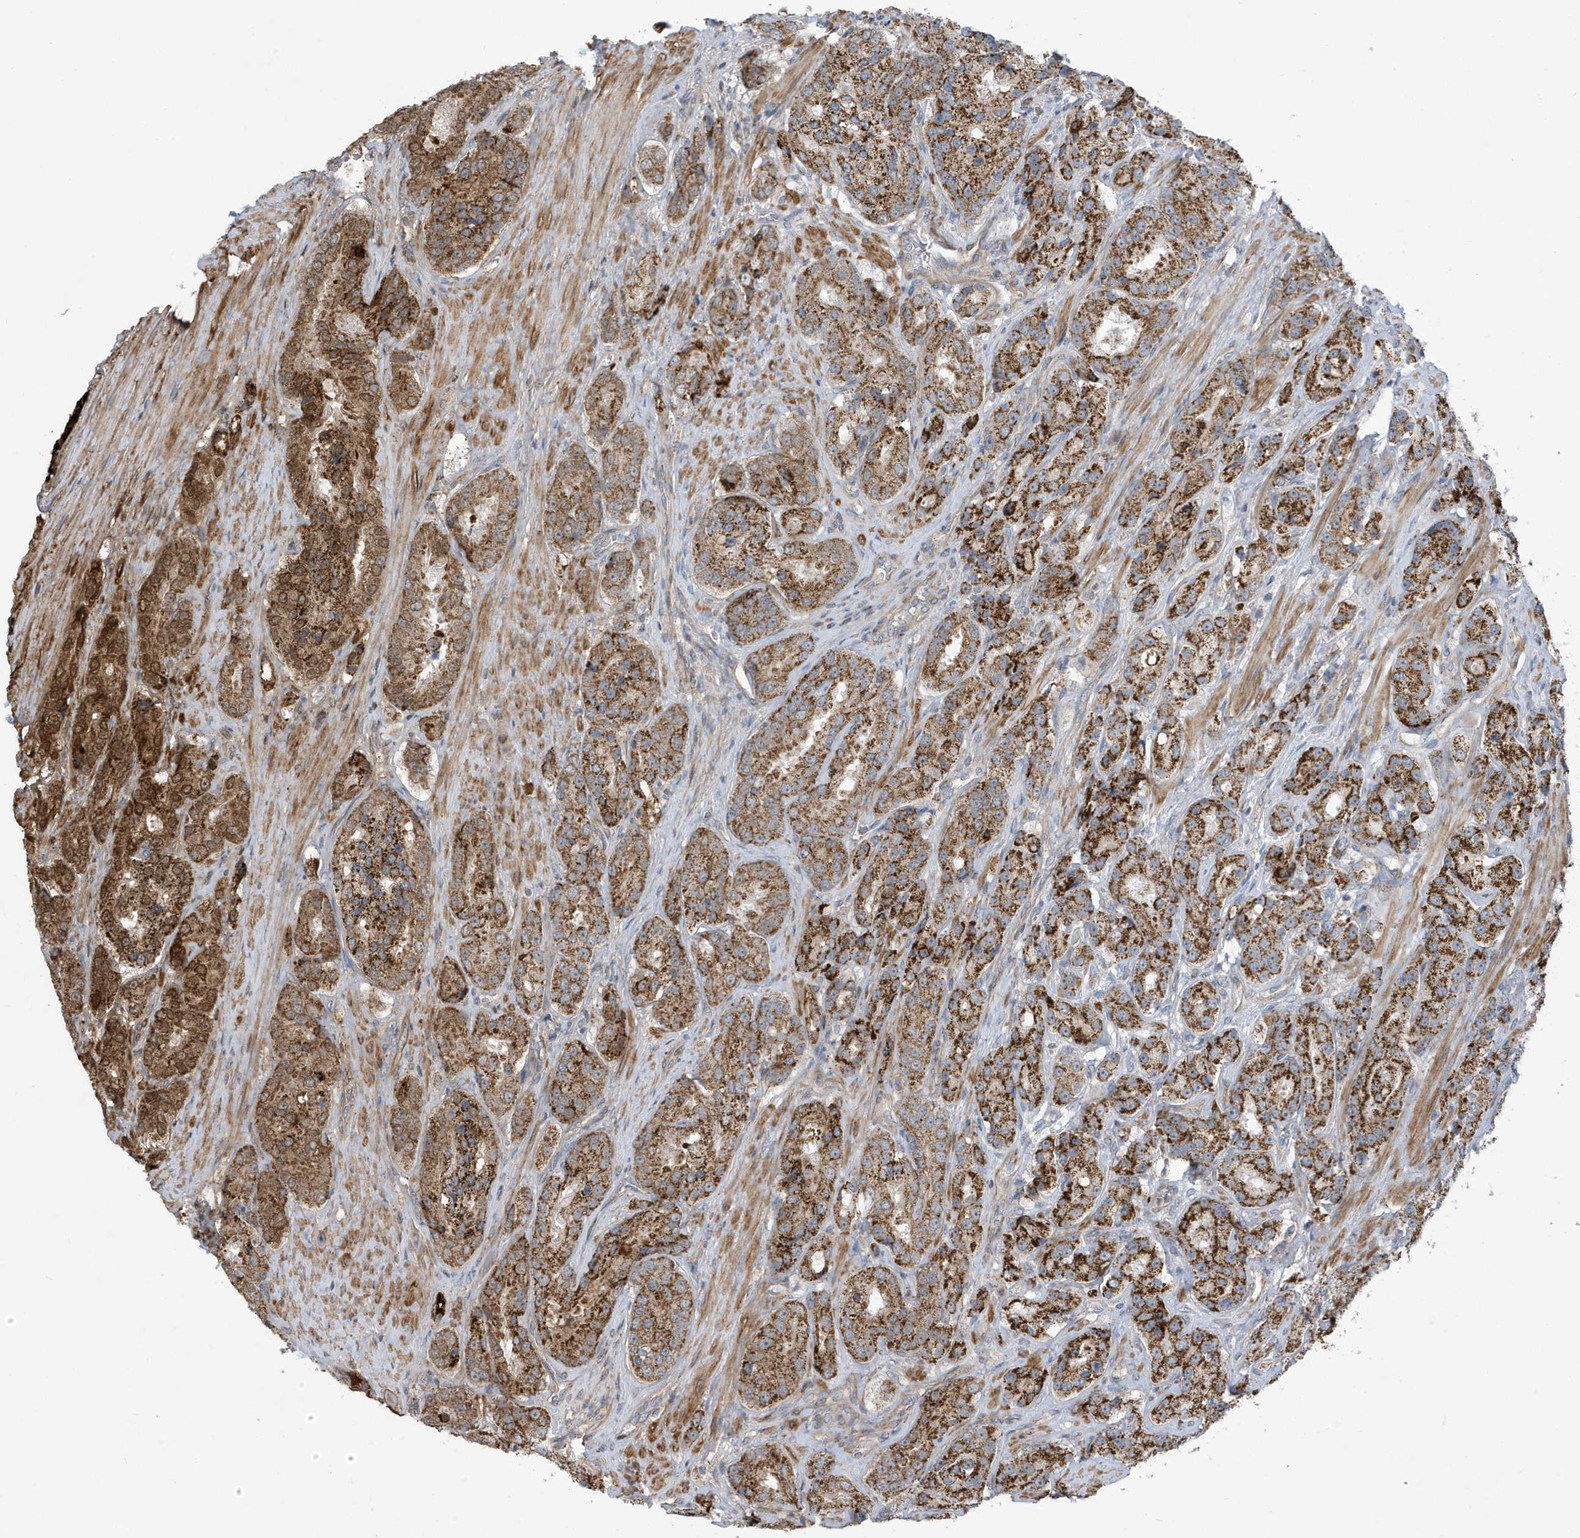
{"staining": {"intensity": "strong", "quantity": ">75%", "location": "cytoplasmic/membranous"}, "tissue": "prostate cancer", "cell_type": "Tumor cells", "image_type": "cancer", "snomed": [{"axis": "morphology", "description": "Adenocarcinoma, High grade"}, {"axis": "topography", "description": "Prostate"}], "caption": "This histopathology image demonstrates prostate cancer (high-grade adenocarcinoma) stained with IHC to label a protein in brown. The cytoplasmic/membranous of tumor cells show strong positivity for the protein. Nuclei are counter-stained blue.", "gene": "ATP13A5", "patient": {"sex": "male", "age": 60}}